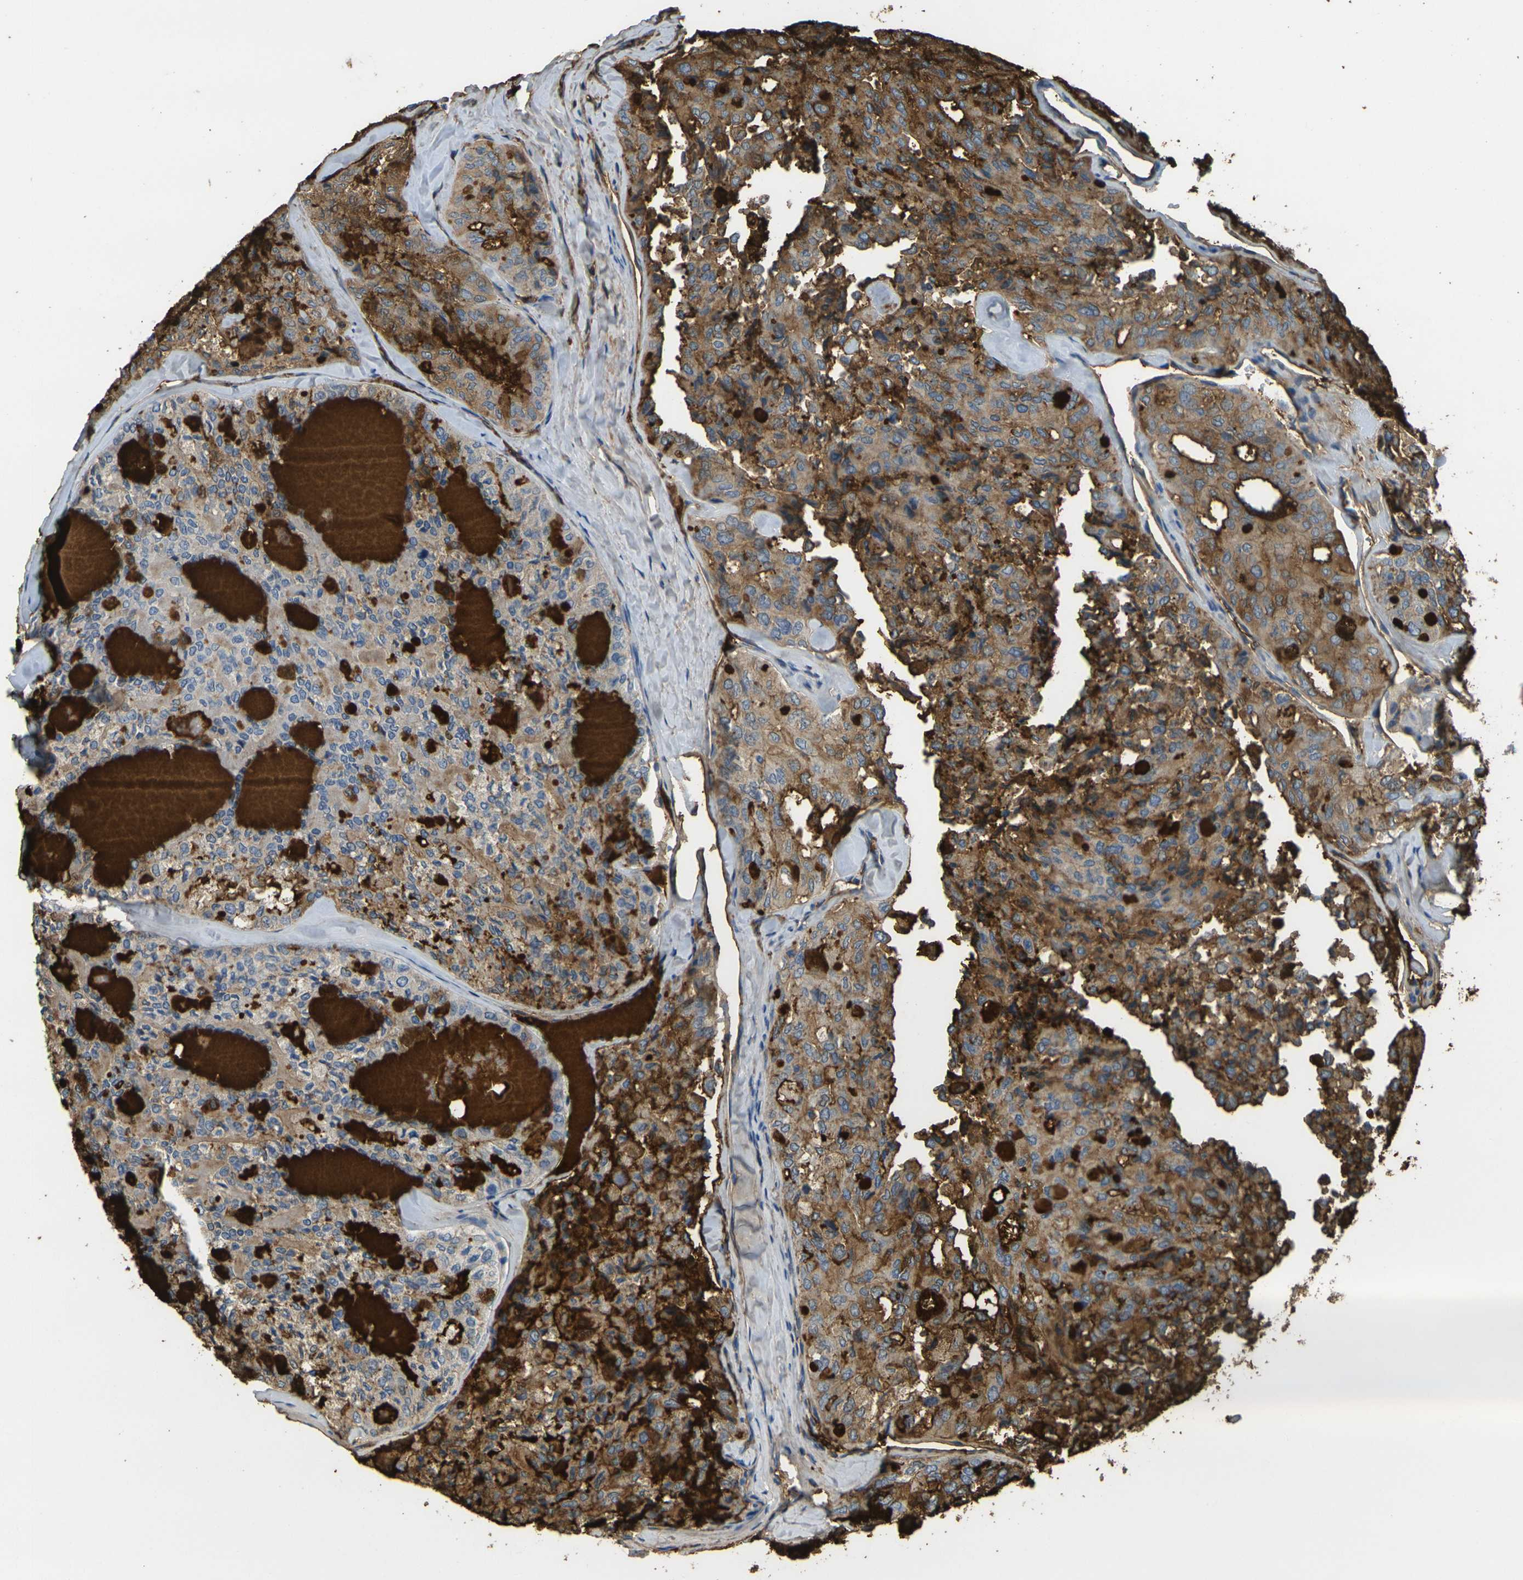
{"staining": {"intensity": "strong", "quantity": "25%-75%", "location": "cytoplasmic/membranous"}, "tissue": "thyroid cancer", "cell_type": "Tumor cells", "image_type": "cancer", "snomed": [{"axis": "morphology", "description": "Follicular adenoma carcinoma, NOS"}, {"axis": "topography", "description": "Thyroid gland"}], "caption": "Human thyroid follicular adenoma carcinoma stained for a protein (brown) reveals strong cytoplasmic/membranous positive expression in about 25%-75% of tumor cells.", "gene": "PLCD1", "patient": {"sex": "male", "age": 75}}